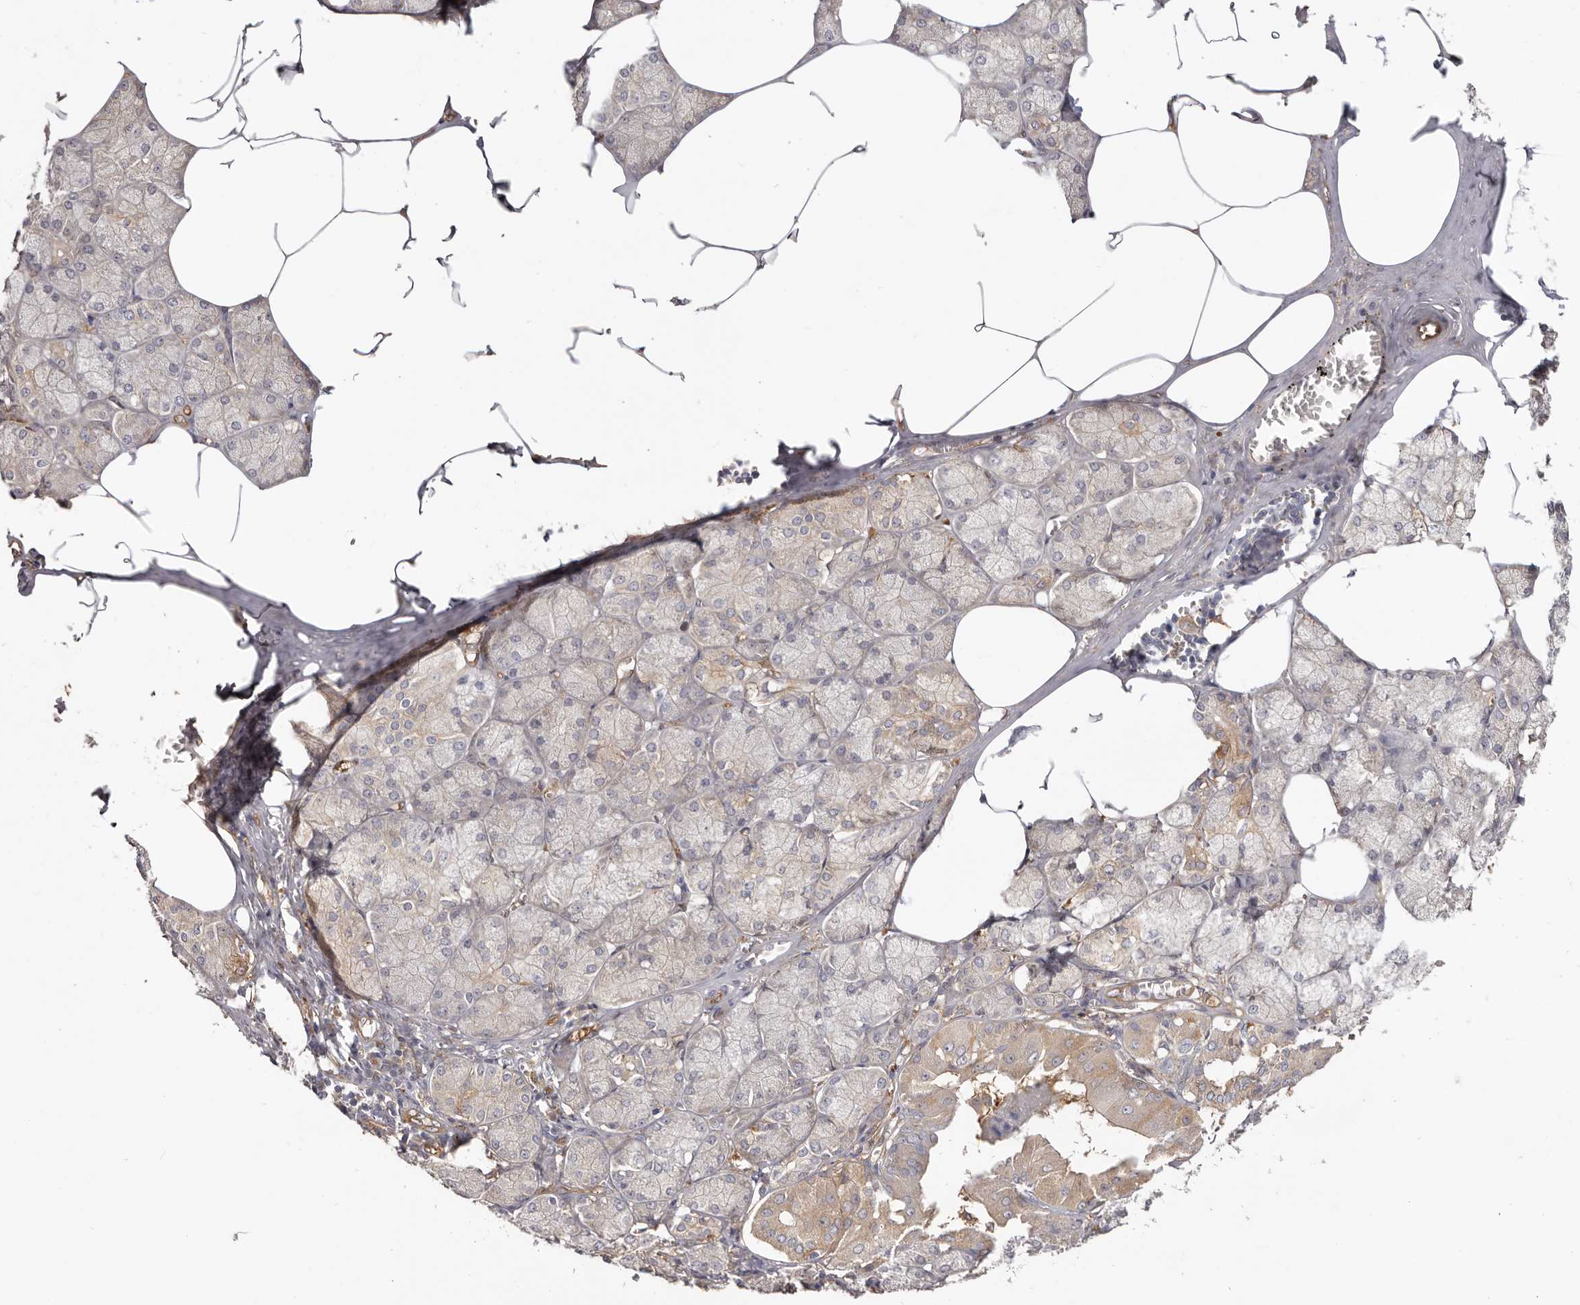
{"staining": {"intensity": "moderate", "quantity": "<25%", "location": "cytoplasmic/membranous"}, "tissue": "salivary gland", "cell_type": "Glandular cells", "image_type": "normal", "snomed": [{"axis": "morphology", "description": "Normal tissue, NOS"}, {"axis": "topography", "description": "Salivary gland"}], "caption": "Unremarkable salivary gland exhibits moderate cytoplasmic/membranous expression in approximately <25% of glandular cells, visualized by immunohistochemistry. The staining was performed using DAB to visualize the protein expression in brown, while the nuclei were stained in blue with hematoxylin (Magnification: 20x).", "gene": "LAP3", "patient": {"sex": "male", "age": 62}}